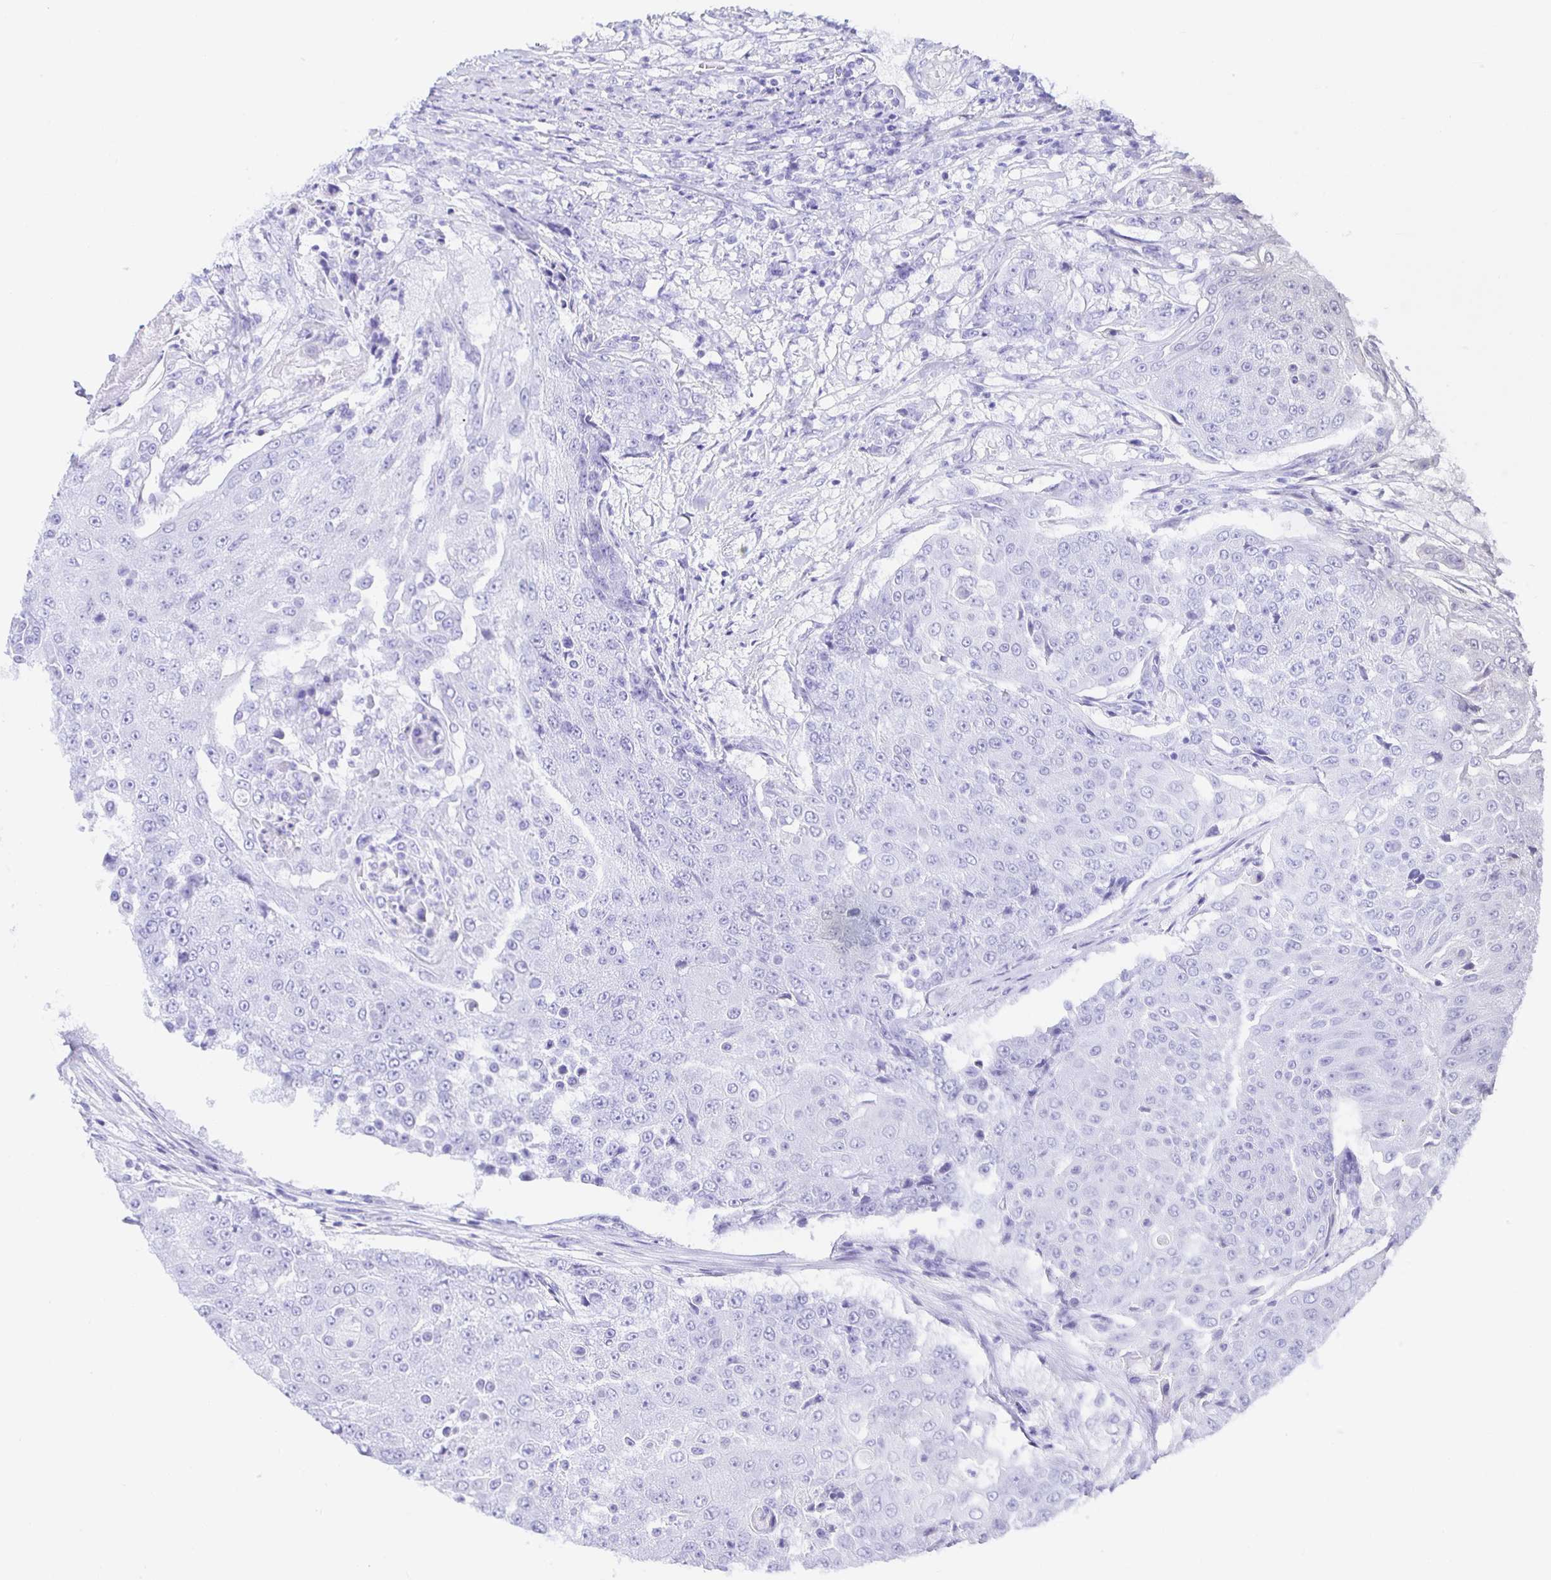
{"staining": {"intensity": "negative", "quantity": "none", "location": "none"}, "tissue": "urothelial cancer", "cell_type": "Tumor cells", "image_type": "cancer", "snomed": [{"axis": "morphology", "description": "Urothelial carcinoma, High grade"}, {"axis": "topography", "description": "Urinary bladder"}], "caption": "Micrograph shows no protein expression in tumor cells of urothelial cancer tissue.", "gene": "EZHIP", "patient": {"sex": "female", "age": 63}}